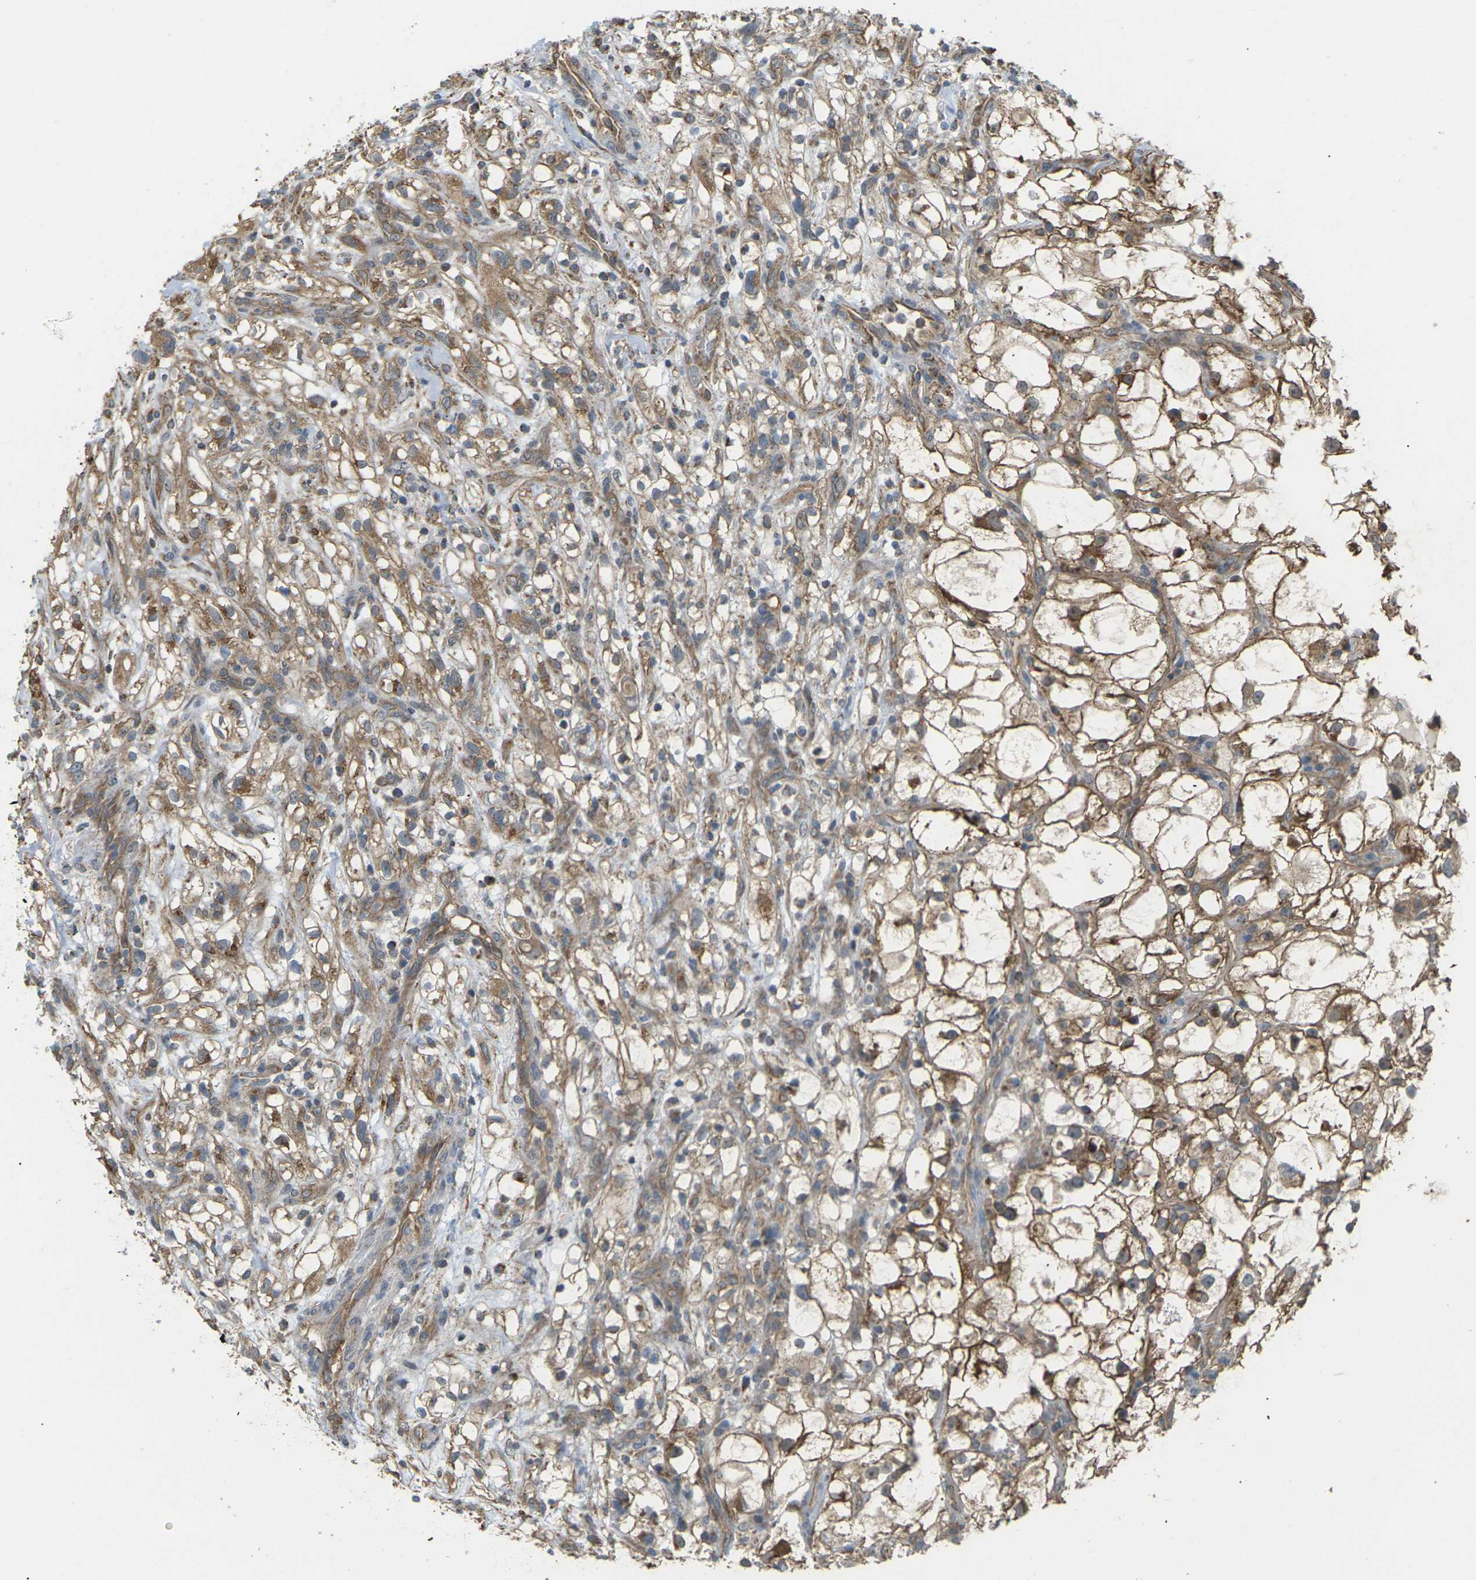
{"staining": {"intensity": "moderate", "quantity": ">75%", "location": "cytoplasmic/membranous"}, "tissue": "renal cancer", "cell_type": "Tumor cells", "image_type": "cancer", "snomed": [{"axis": "morphology", "description": "Adenocarcinoma, NOS"}, {"axis": "topography", "description": "Kidney"}], "caption": "Immunohistochemical staining of human renal cancer displays medium levels of moderate cytoplasmic/membranous expression in approximately >75% of tumor cells. (Stains: DAB (3,3'-diaminobenzidine) in brown, nuclei in blue, Microscopy: brightfield microscopy at high magnification).", "gene": "KSR1", "patient": {"sex": "female", "age": 60}}